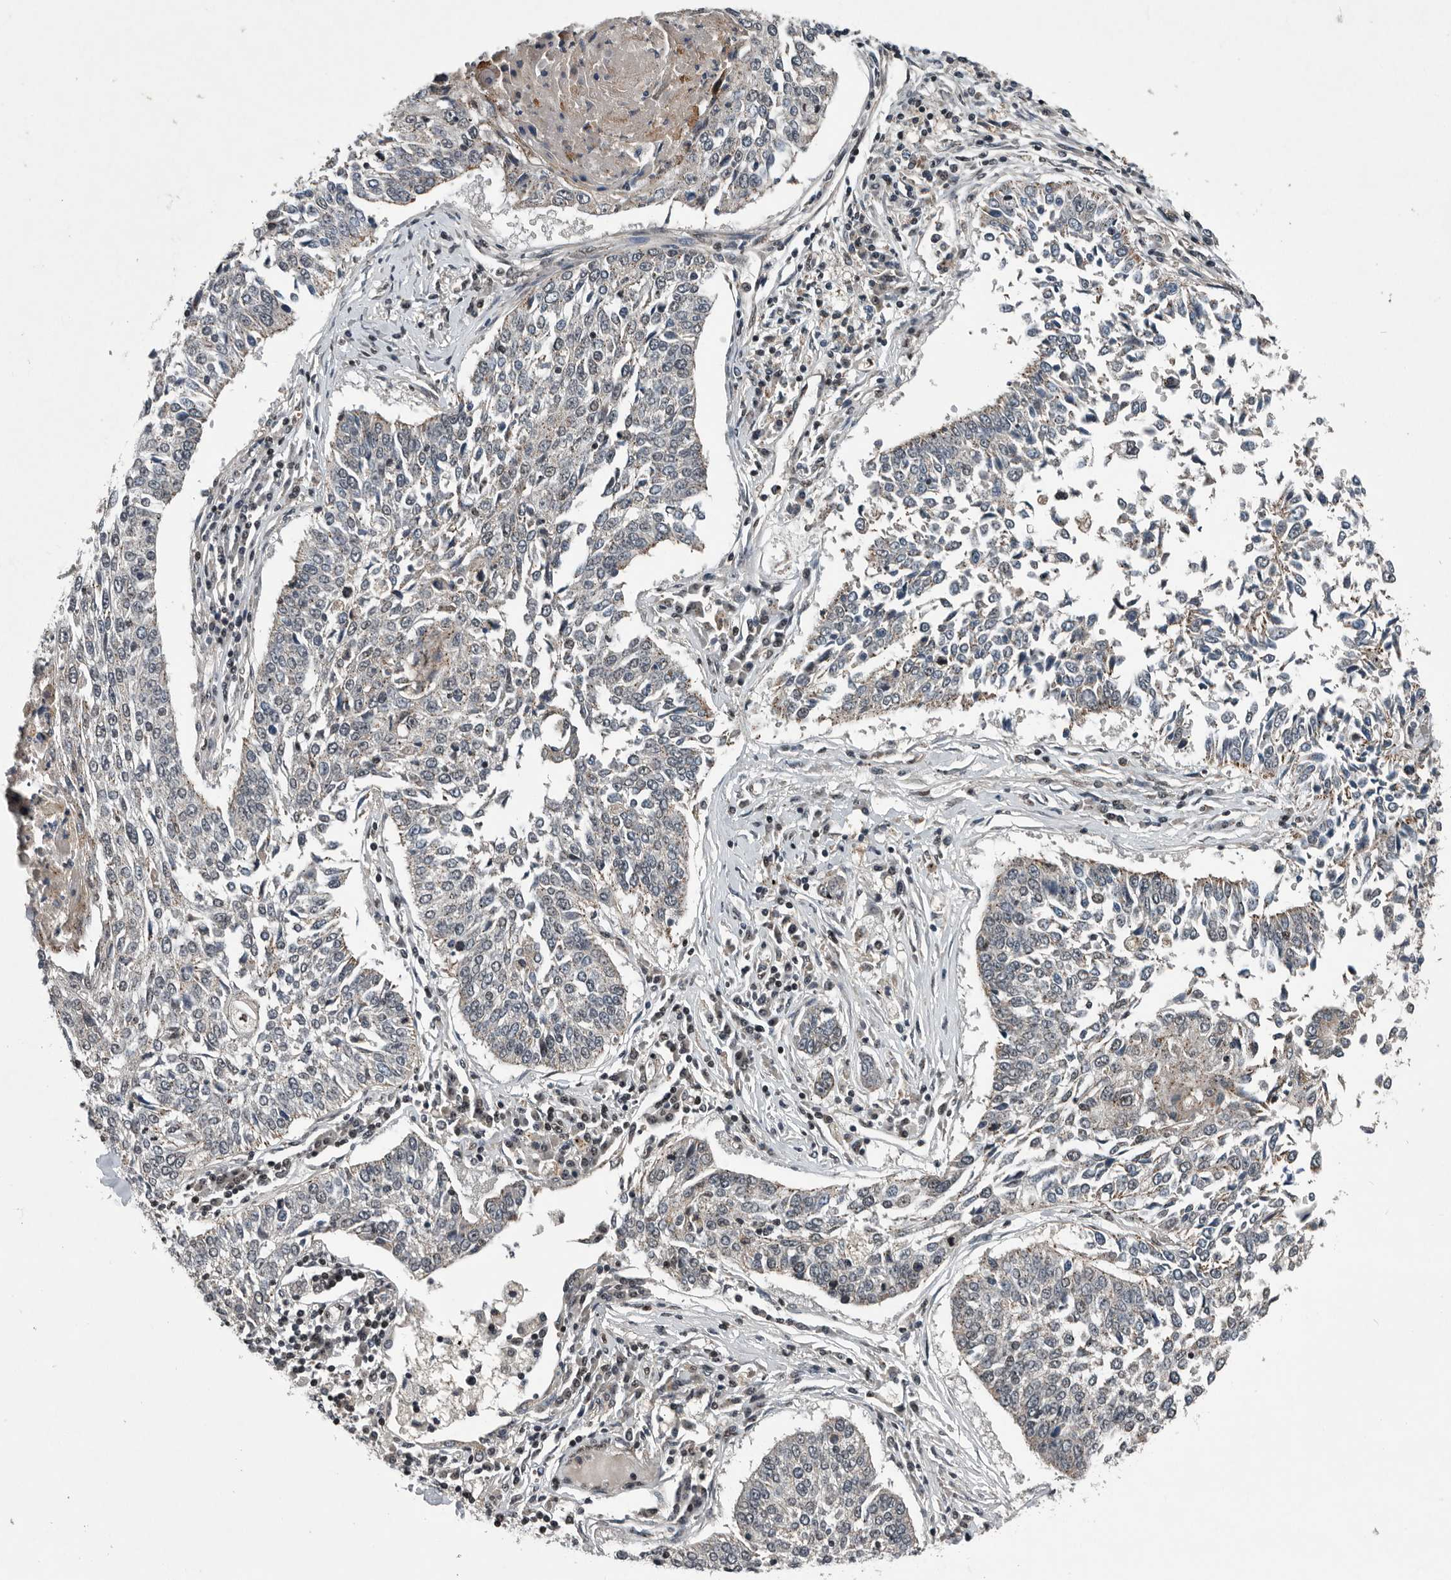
{"staining": {"intensity": "negative", "quantity": "none", "location": "none"}, "tissue": "lung cancer", "cell_type": "Tumor cells", "image_type": "cancer", "snomed": [{"axis": "morphology", "description": "Normal tissue, NOS"}, {"axis": "morphology", "description": "Squamous cell carcinoma, NOS"}, {"axis": "topography", "description": "Cartilage tissue"}, {"axis": "topography", "description": "Lung"}, {"axis": "topography", "description": "Peripheral nerve tissue"}], "caption": "Tumor cells are negative for protein expression in human squamous cell carcinoma (lung). The staining is performed using DAB brown chromogen with nuclei counter-stained in using hematoxylin.", "gene": "SENP7", "patient": {"sex": "female", "age": 49}}